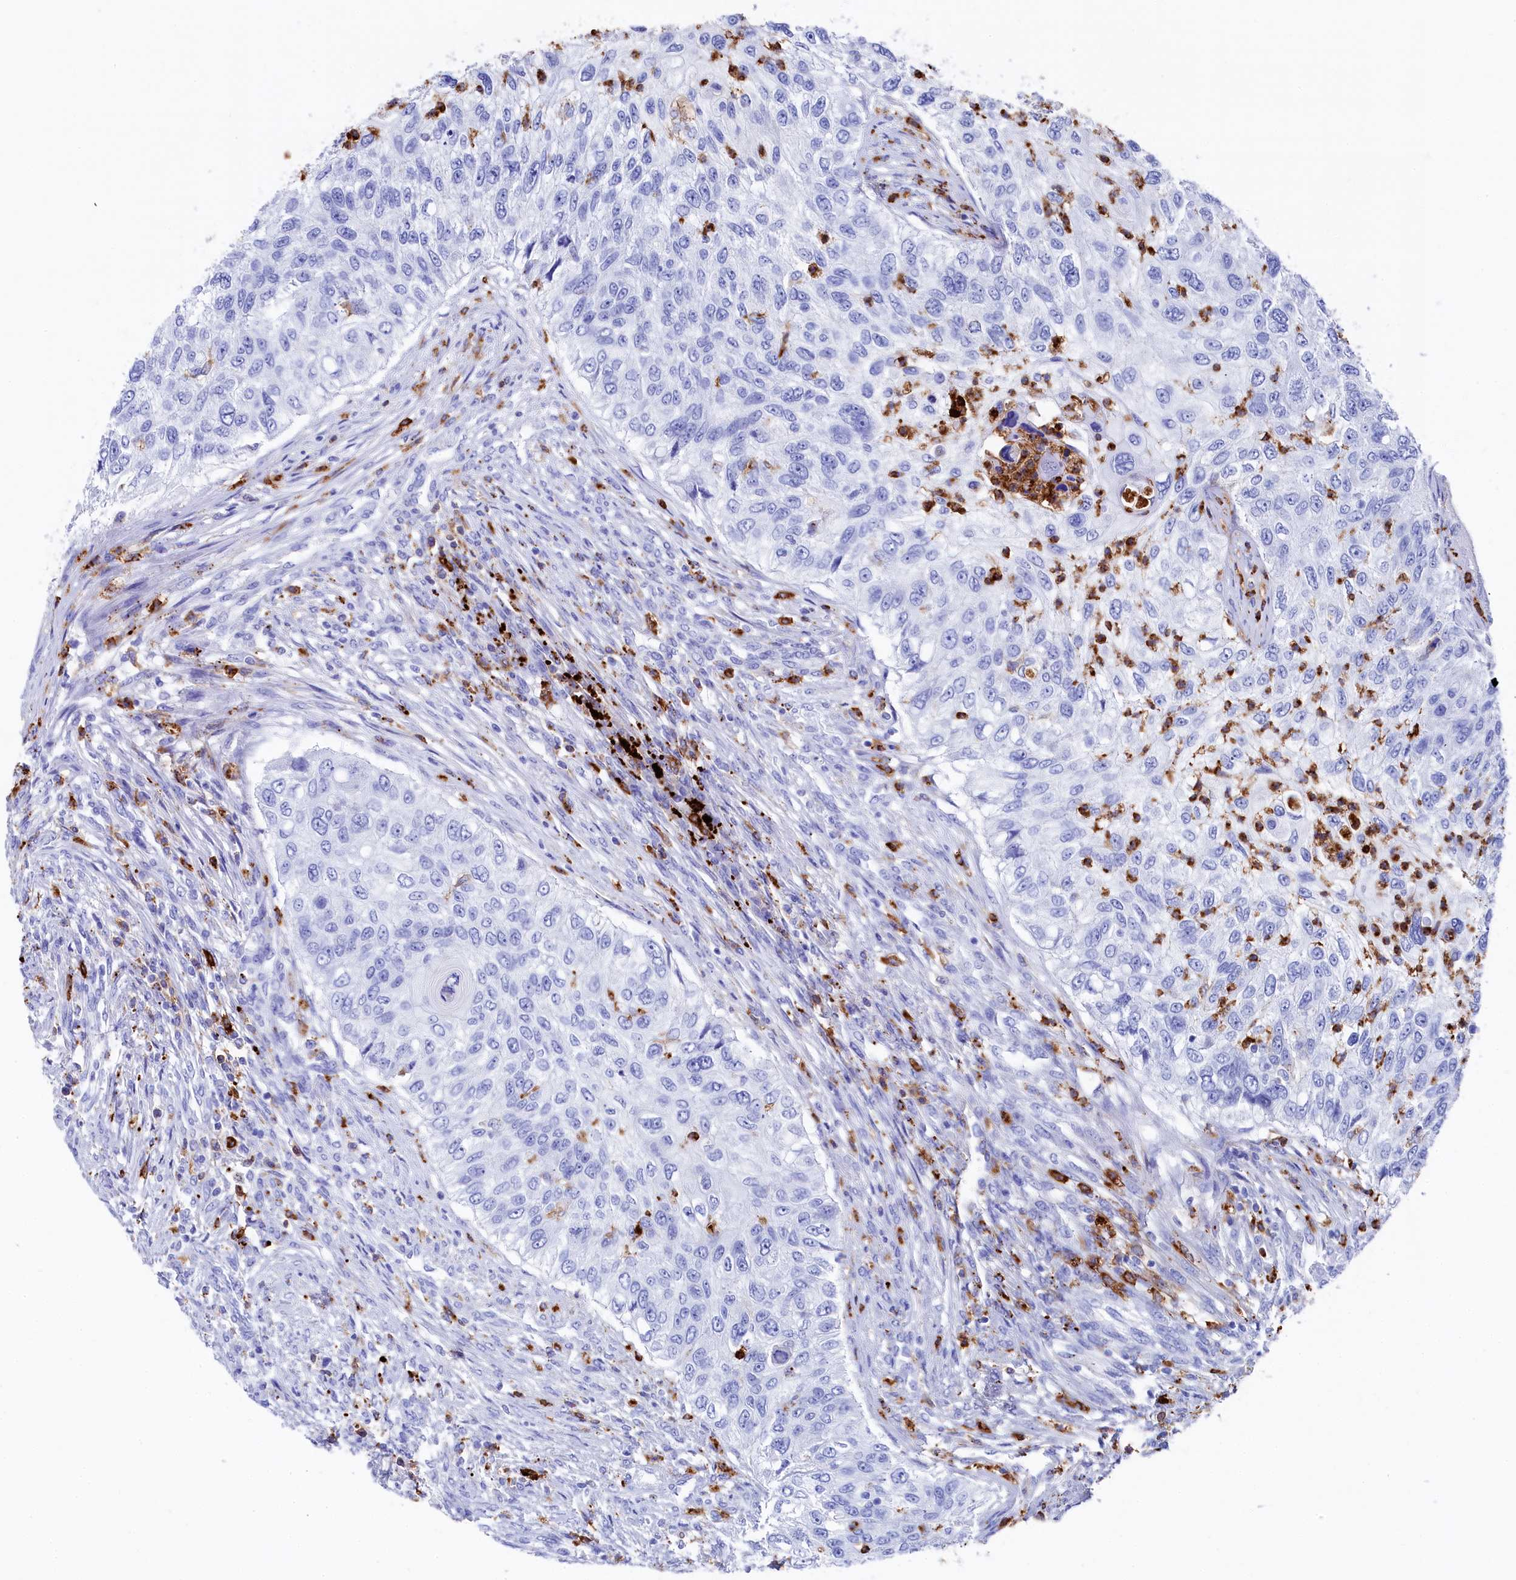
{"staining": {"intensity": "negative", "quantity": "none", "location": "none"}, "tissue": "urothelial cancer", "cell_type": "Tumor cells", "image_type": "cancer", "snomed": [{"axis": "morphology", "description": "Urothelial carcinoma, High grade"}, {"axis": "topography", "description": "Urinary bladder"}], "caption": "Human high-grade urothelial carcinoma stained for a protein using IHC reveals no positivity in tumor cells.", "gene": "PLAC8", "patient": {"sex": "female", "age": 60}}